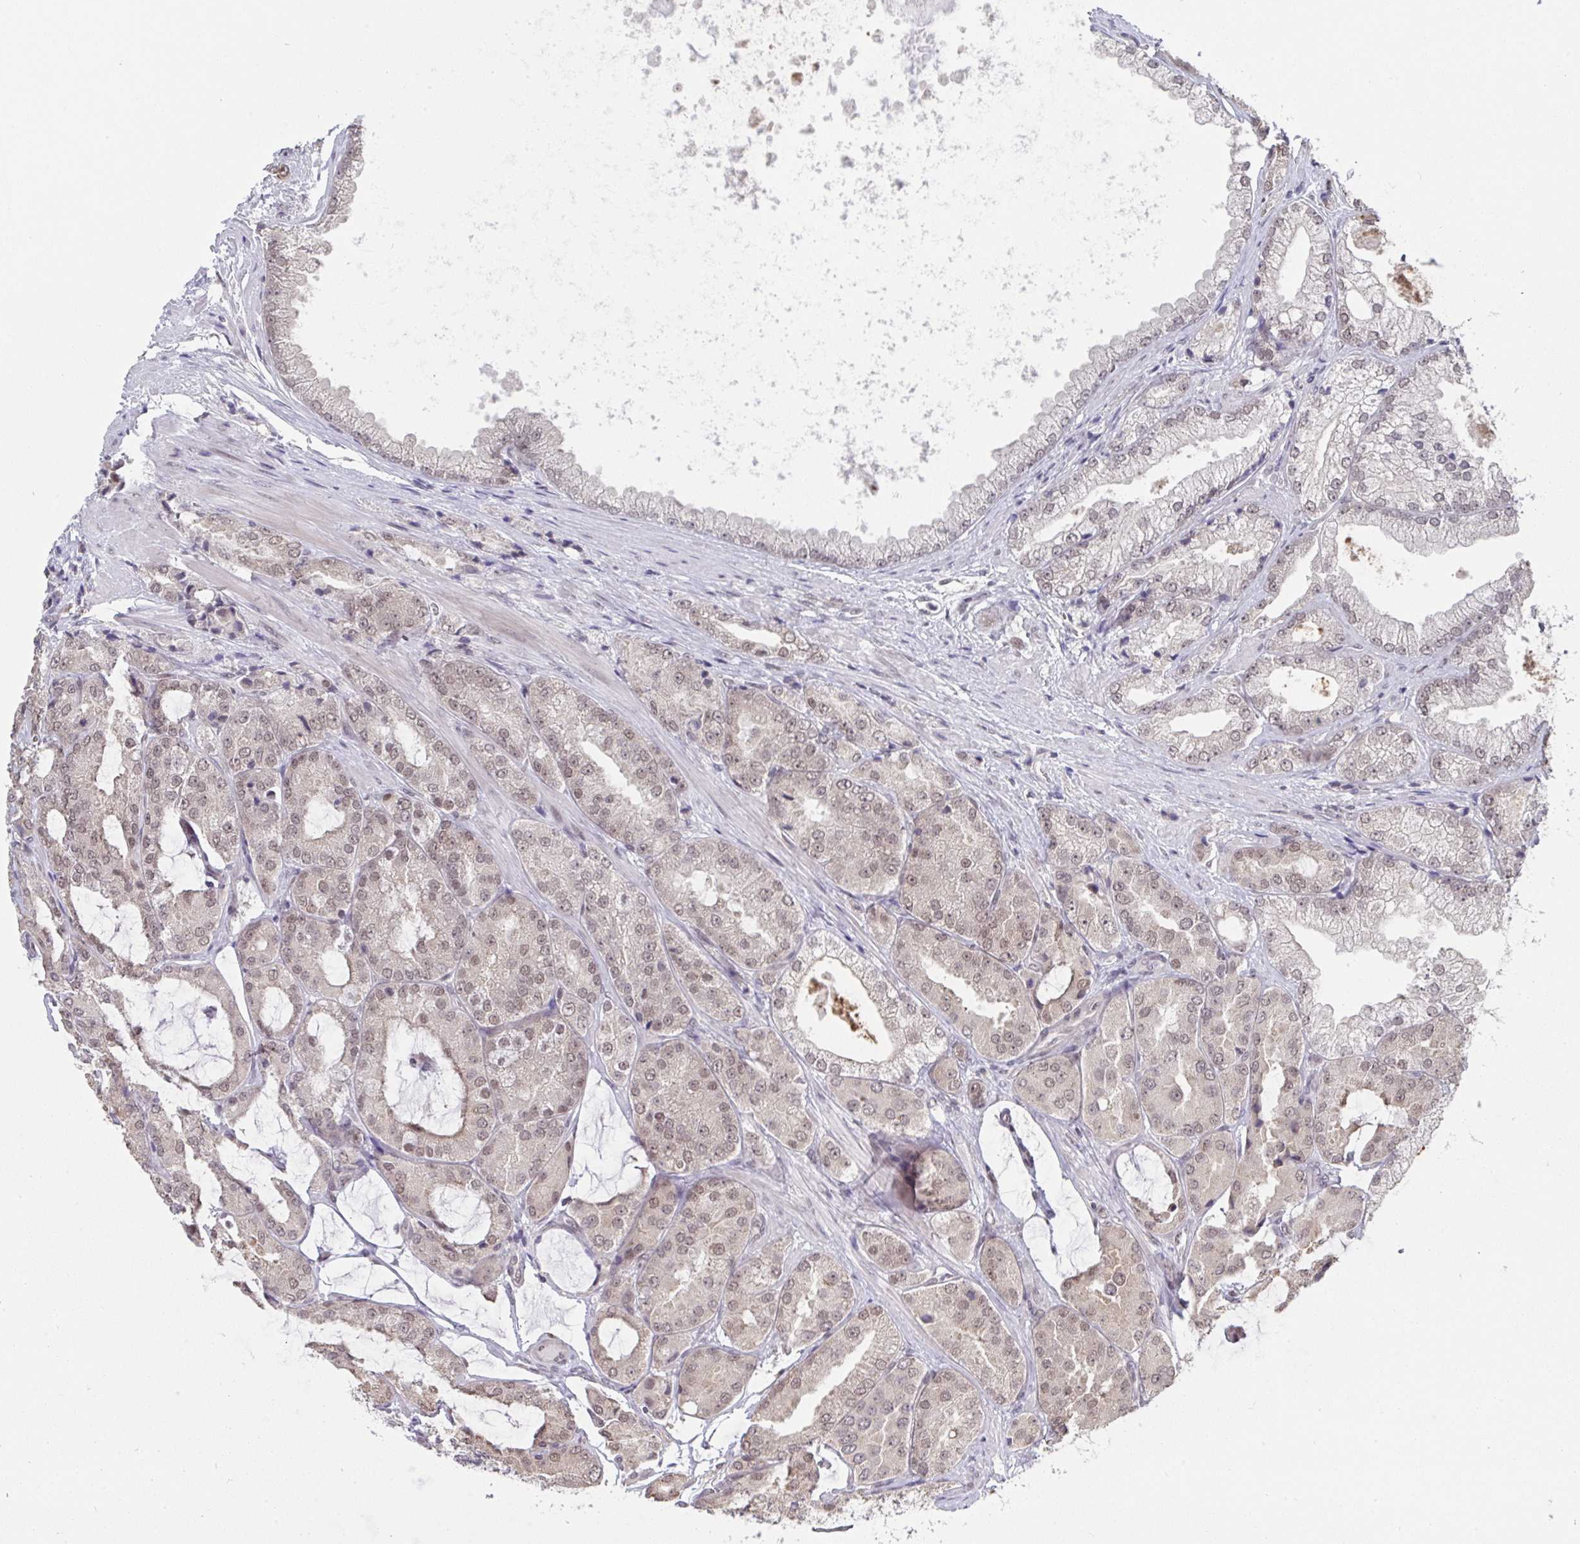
{"staining": {"intensity": "weak", "quantity": ">75%", "location": "nuclear"}, "tissue": "prostate cancer", "cell_type": "Tumor cells", "image_type": "cancer", "snomed": [{"axis": "morphology", "description": "Adenocarcinoma, High grade"}, {"axis": "topography", "description": "Prostate"}], "caption": "The micrograph exhibits immunohistochemical staining of adenocarcinoma (high-grade) (prostate). There is weak nuclear staining is identified in about >75% of tumor cells.", "gene": "JMJD1C", "patient": {"sex": "male", "age": 68}}